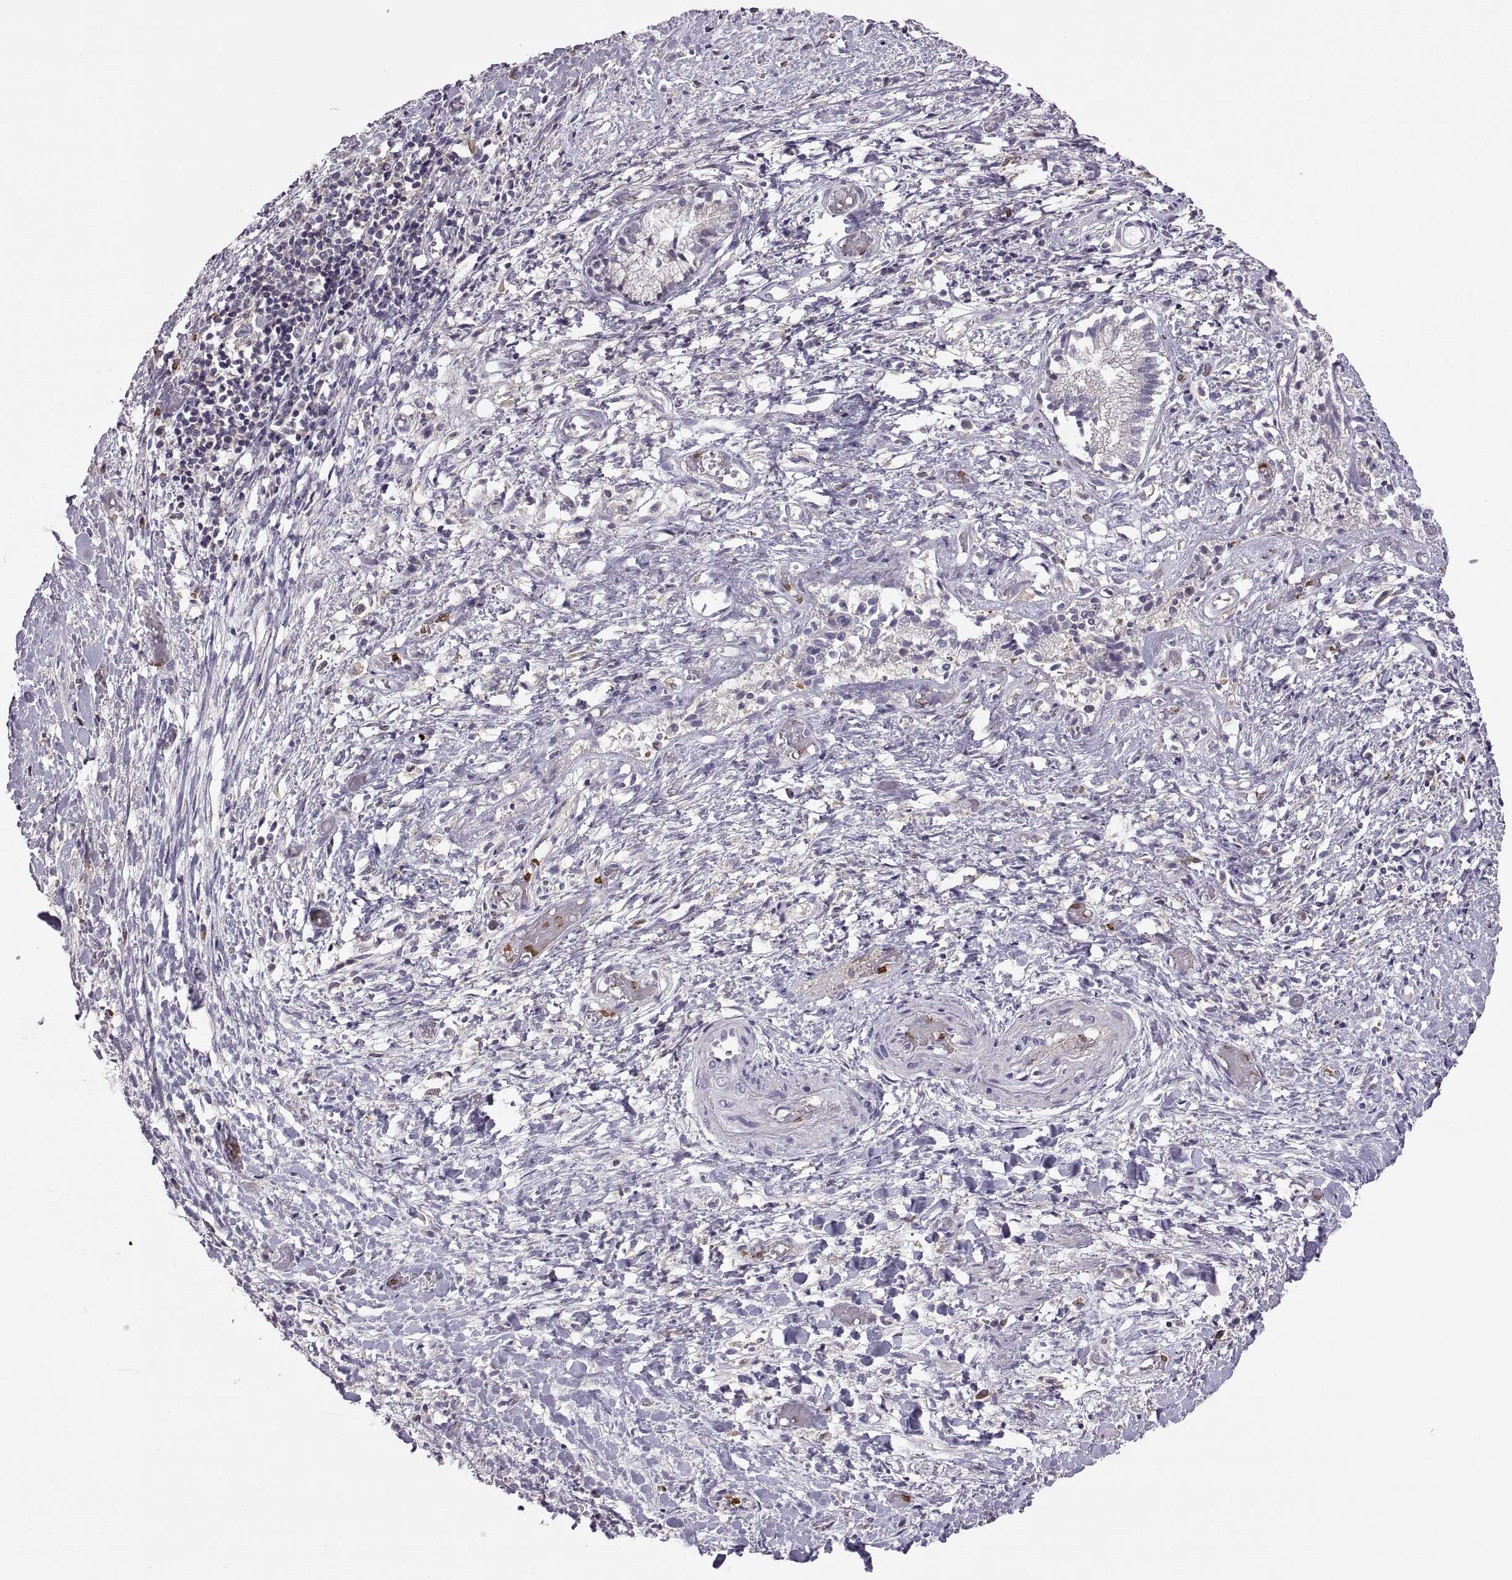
{"staining": {"intensity": "negative", "quantity": "none", "location": "none"}, "tissue": "liver cancer", "cell_type": "Tumor cells", "image_type": "cancer", "snomed": [{"axis": "morphology", "description": "Cholangiocarcinoma"}, {"axis": "topography", "description": "Liver"}], "caption": "An image of liver cancer stained for a protein shows no brown staining in tumor cells.", "gene": "SPATA32", "patient": {"sex": "female", "age": 52}}